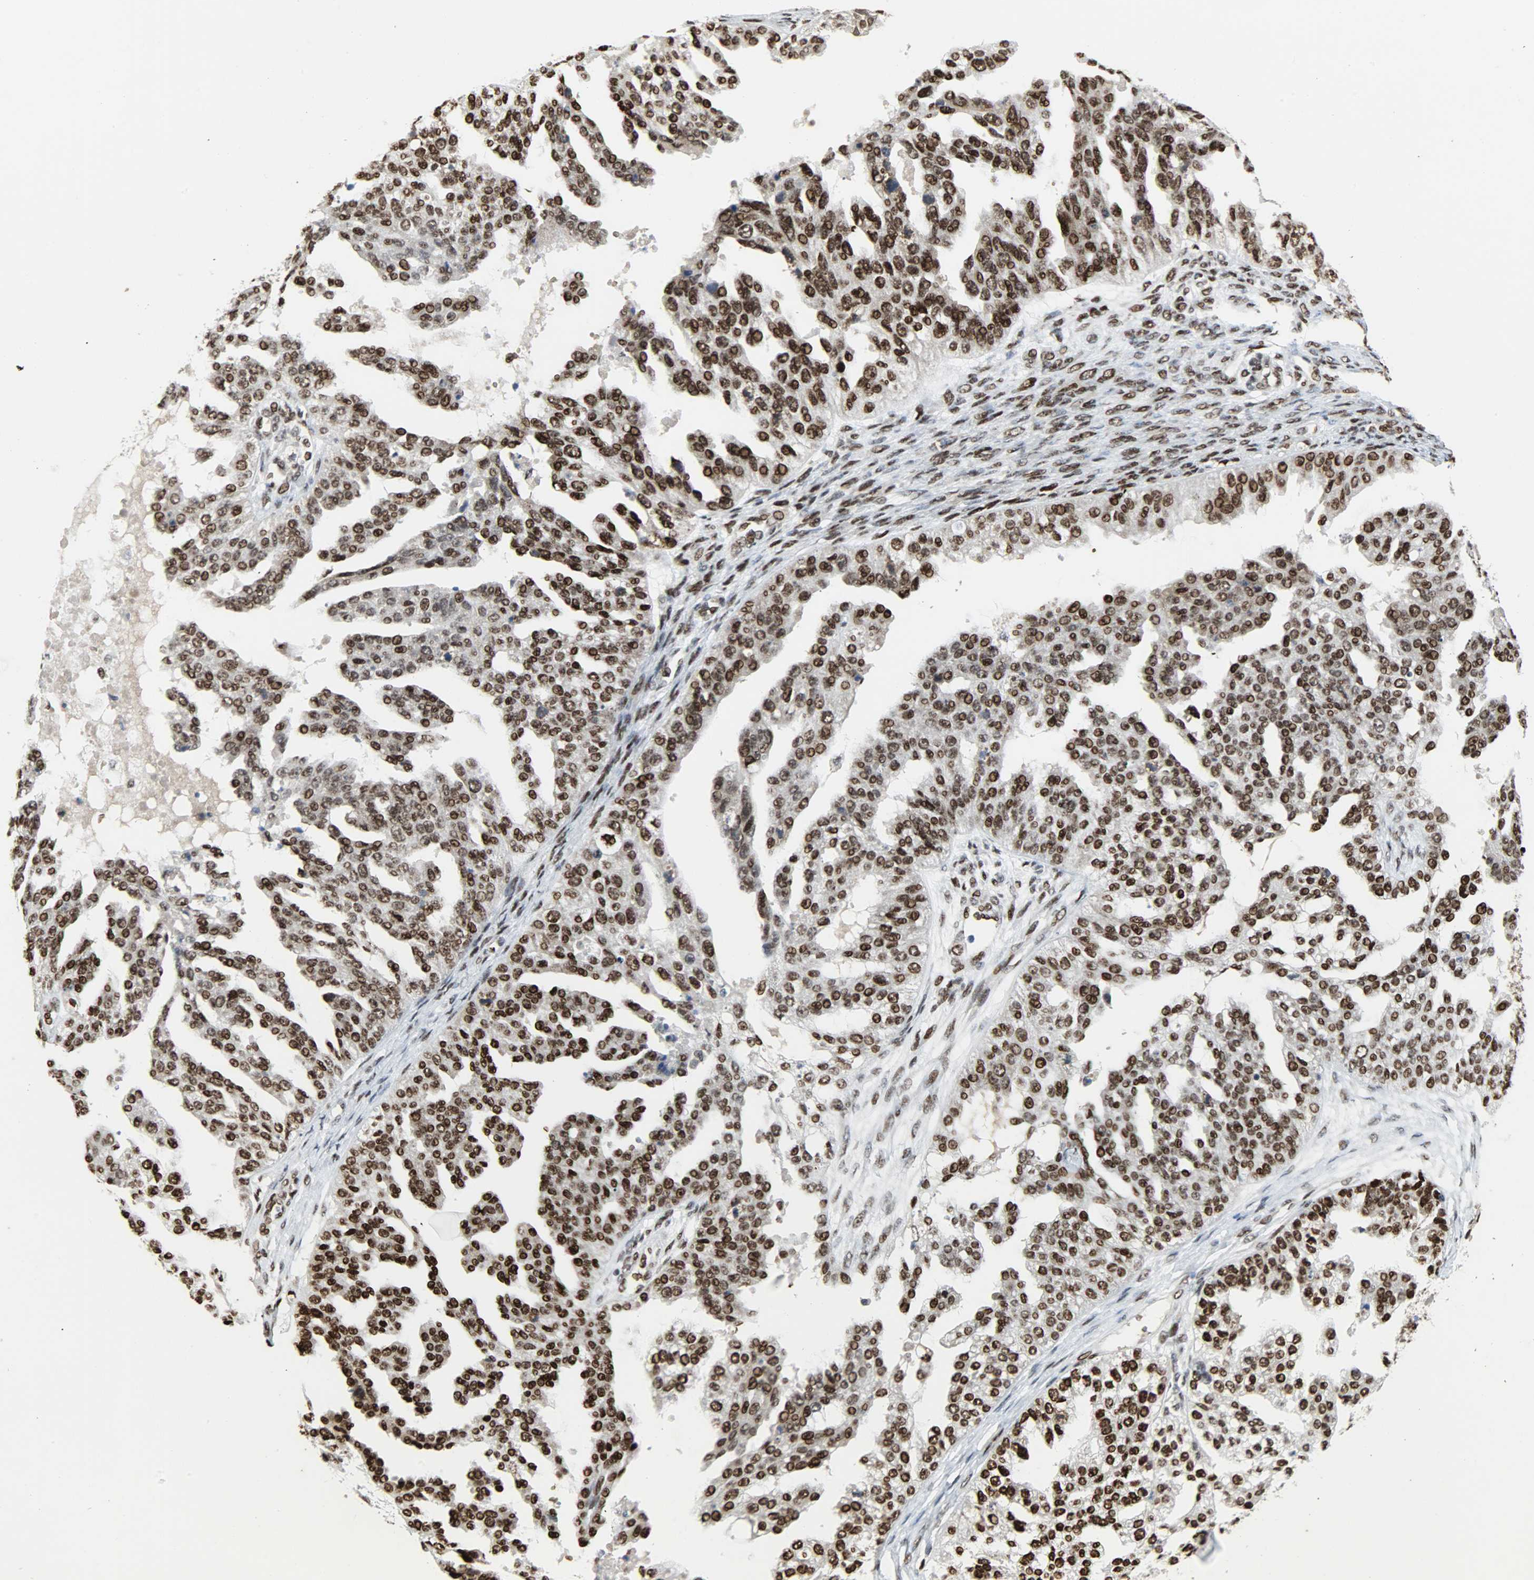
{"staining": {"intensity": "strong", "quantity": ">75%", "location": "nuclear"}, "tissue": "ovarian cancer", "cell_type": "Tumor cells", "image_type": "cancer", "snomed": [{"axis": "morphology", "description": "Cystadenocarcinoma, serous, NOS"}, {"axis": "topography", "description": "Ovary"}], "caption": "Human ovarian cancer (serous cystadenocarcinoma) stained for a protein (brown) displays strong nuclear positive staining in about >75% of tumor cells.", "gene": "SNAI1", "patient": {"sex": "female", "age": 58}}